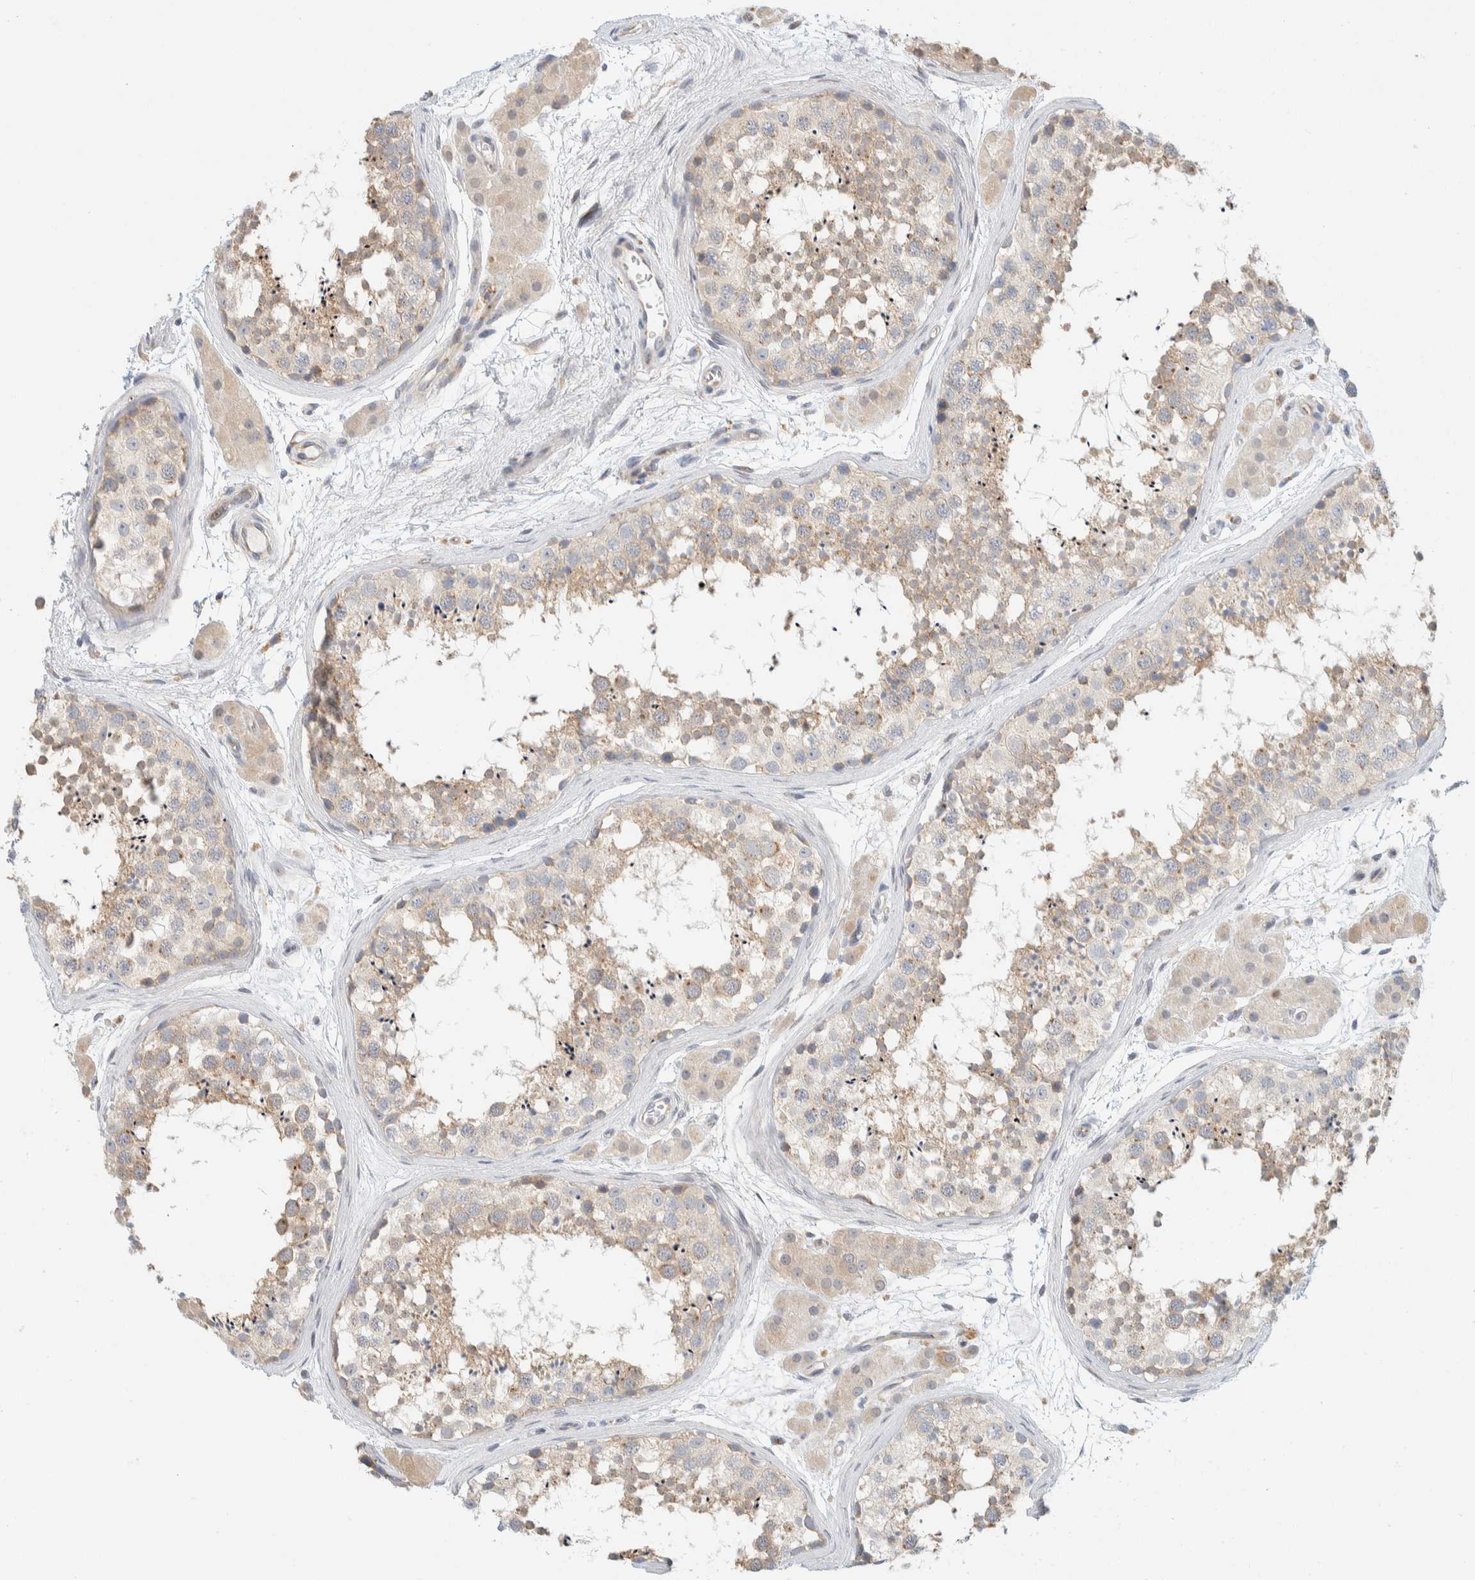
{"staining": {"intensity": "weak", "quantity": "25%-75%", "location": "cytoplasmic/membranous"}, "tissue": "testis", "cell_type": "Cells in seminiferous ducts", "image_type": "normal", "snomed": [{"axis": "morphology", "description": "Normal tissue, NOS"}, {"axis": "topography", "description": "Testis"}], "caption": "DAB (3,3'-diaminobenzidine) immunohistochemical staining of benign testis shows weak cytoplasmic/membranous protein positivity in approximately 25%-75% of cells in seminiferous ducts.", "gene": "TMEM184B", "patient": {"sex": "male", "age": 56}}